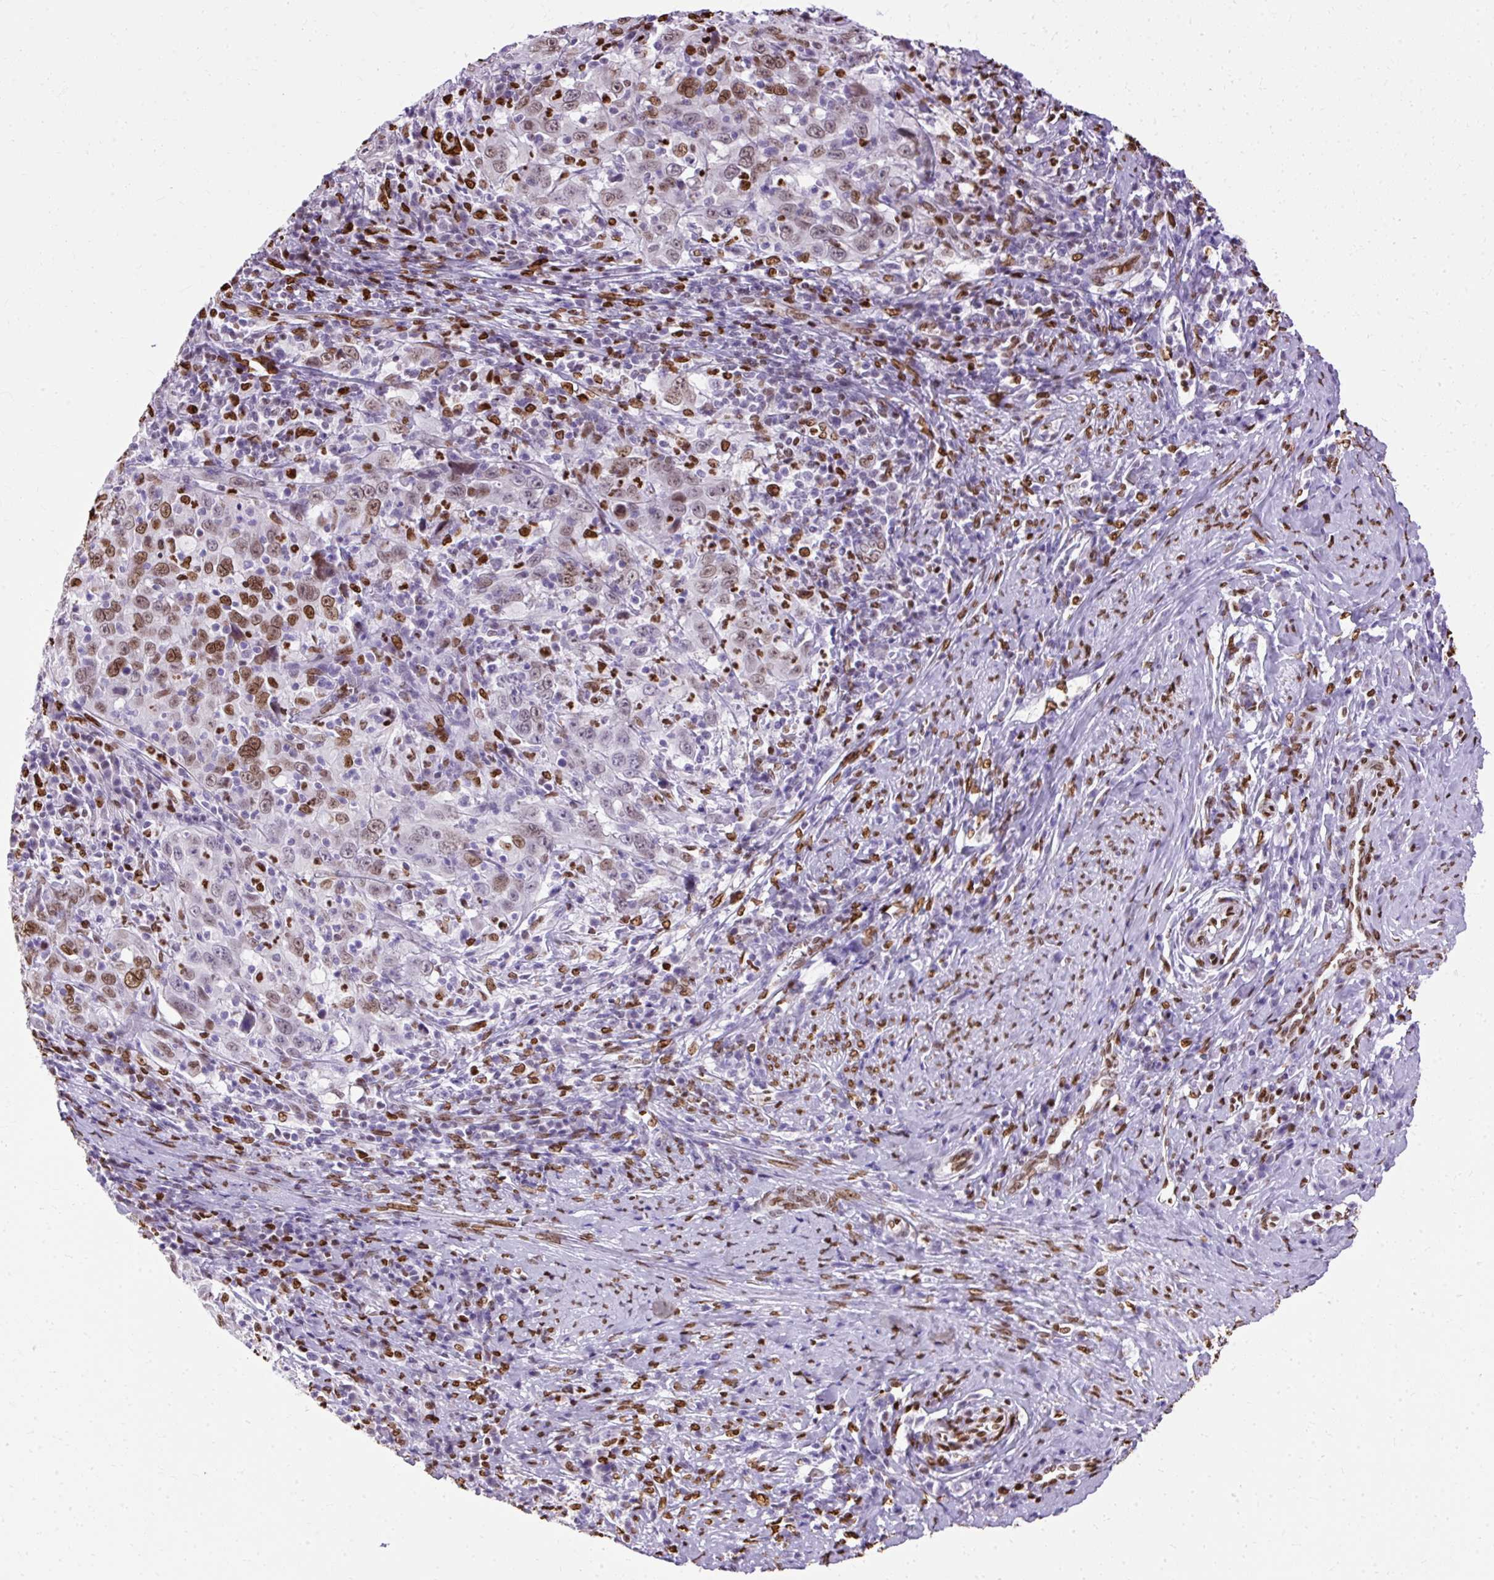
{"staining": {"intensity": "moderate", "quantity": "25%-75%", "location": "nuclear"}, "tissue": "cervical cancer", "cell_type": "Tumor cells", "image_type": "cancer", "snomed": [{"axis": "morphology", "description": "Squamous cell carcinoma, NOS"}, {"axis": "topography", "description": "Cervix"}], "caption": "Tumor cells demonstrate medium levels of moderate nuclear expression in approximately 25%-75% of cells in cervical squamous cell carcinoma.", "gene": "TMEM184C", "patient": {"sex": "female", "age": 46}}